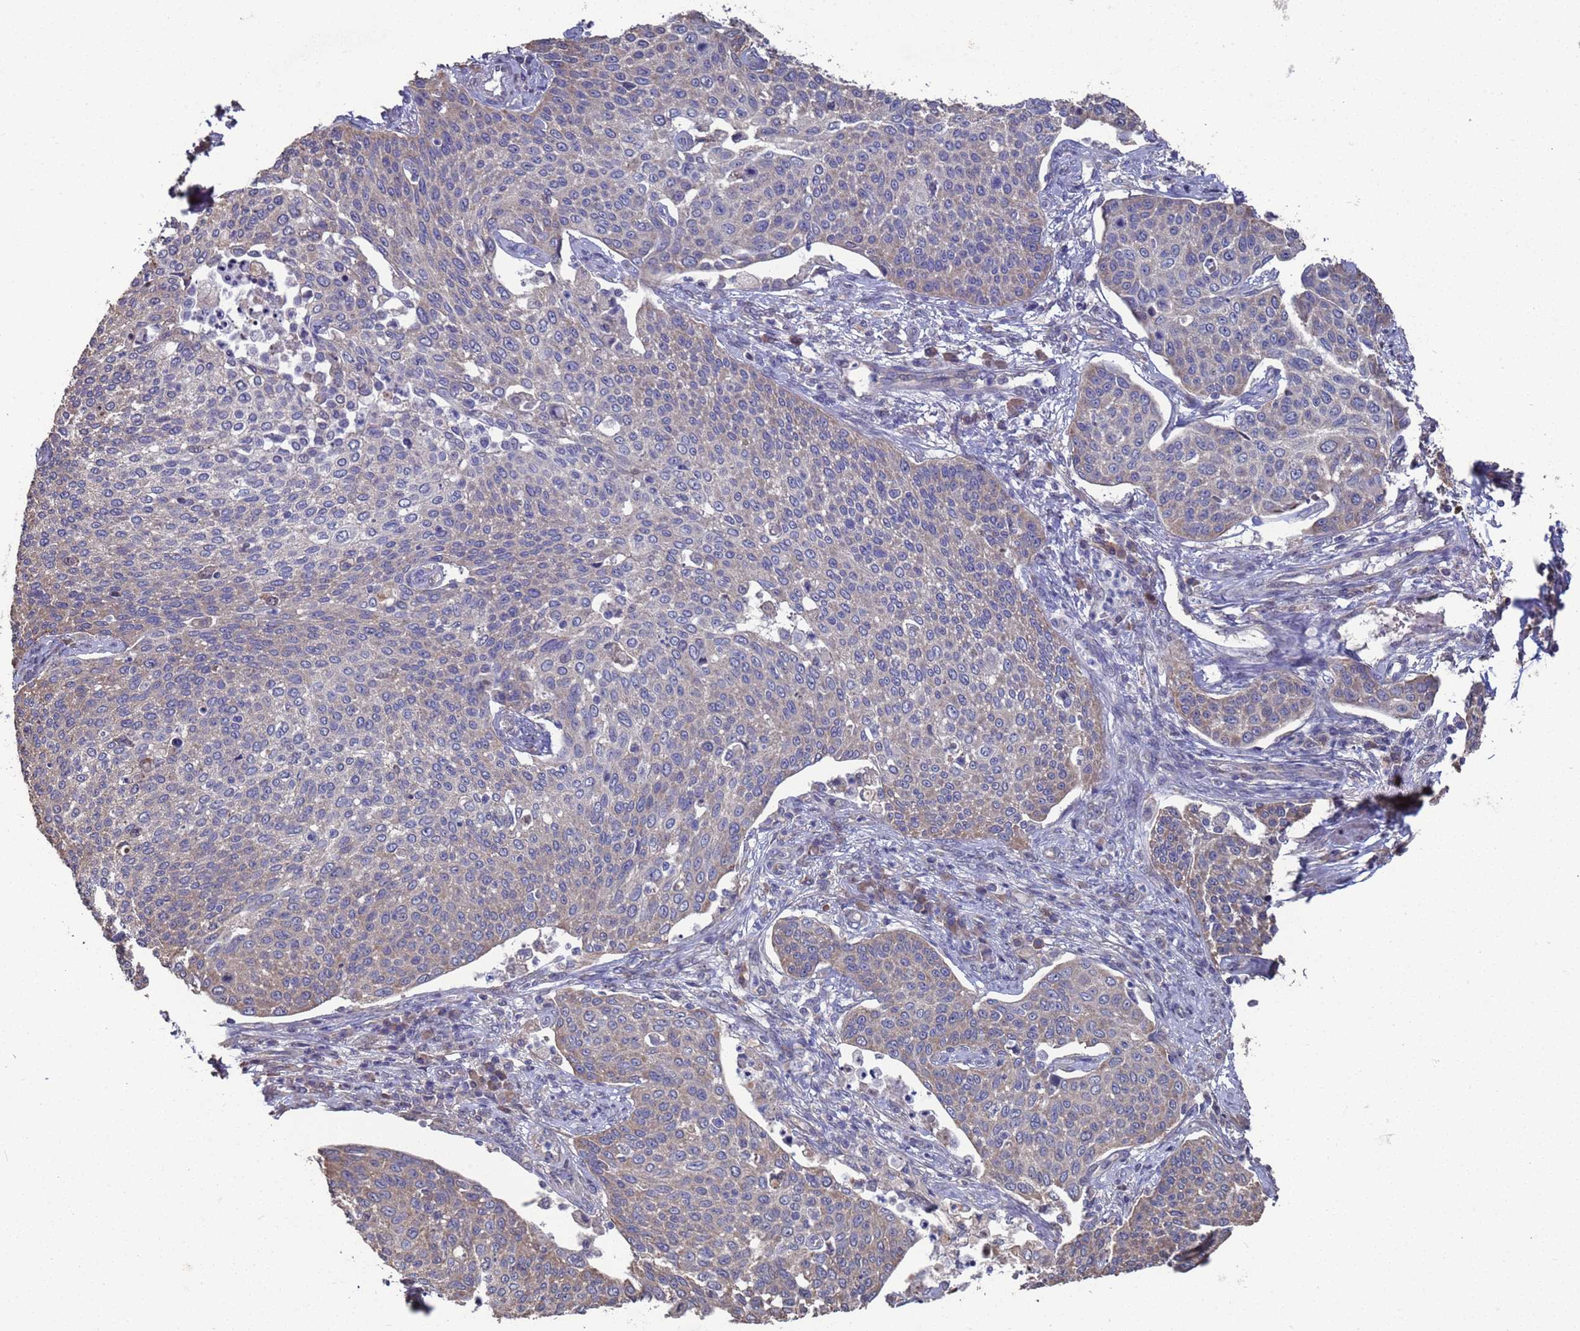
{"staining": {"intensity": "moderate", "quantity": "25%-75%", "location": "cytoplasmic/membranous"}, "tissue": "cervical cancer", "cell_type": "Tumor cells", "image_type": "cancer", "snomed": [{"axis": "morphology", "description": "Squamous cell carcinoma, NOS"}, {"axis": "topography", "description": "Cervix"}], "caption": "Squamous cell carcinoma (cervical) tissue displays moderate cytoplasmic/membranous positivity in approximately 25%-75% of tumor cells, visualized by immunohistochemistry.", "gene": "CFAP119", "patient": {"sex": "female", "age": 34}}